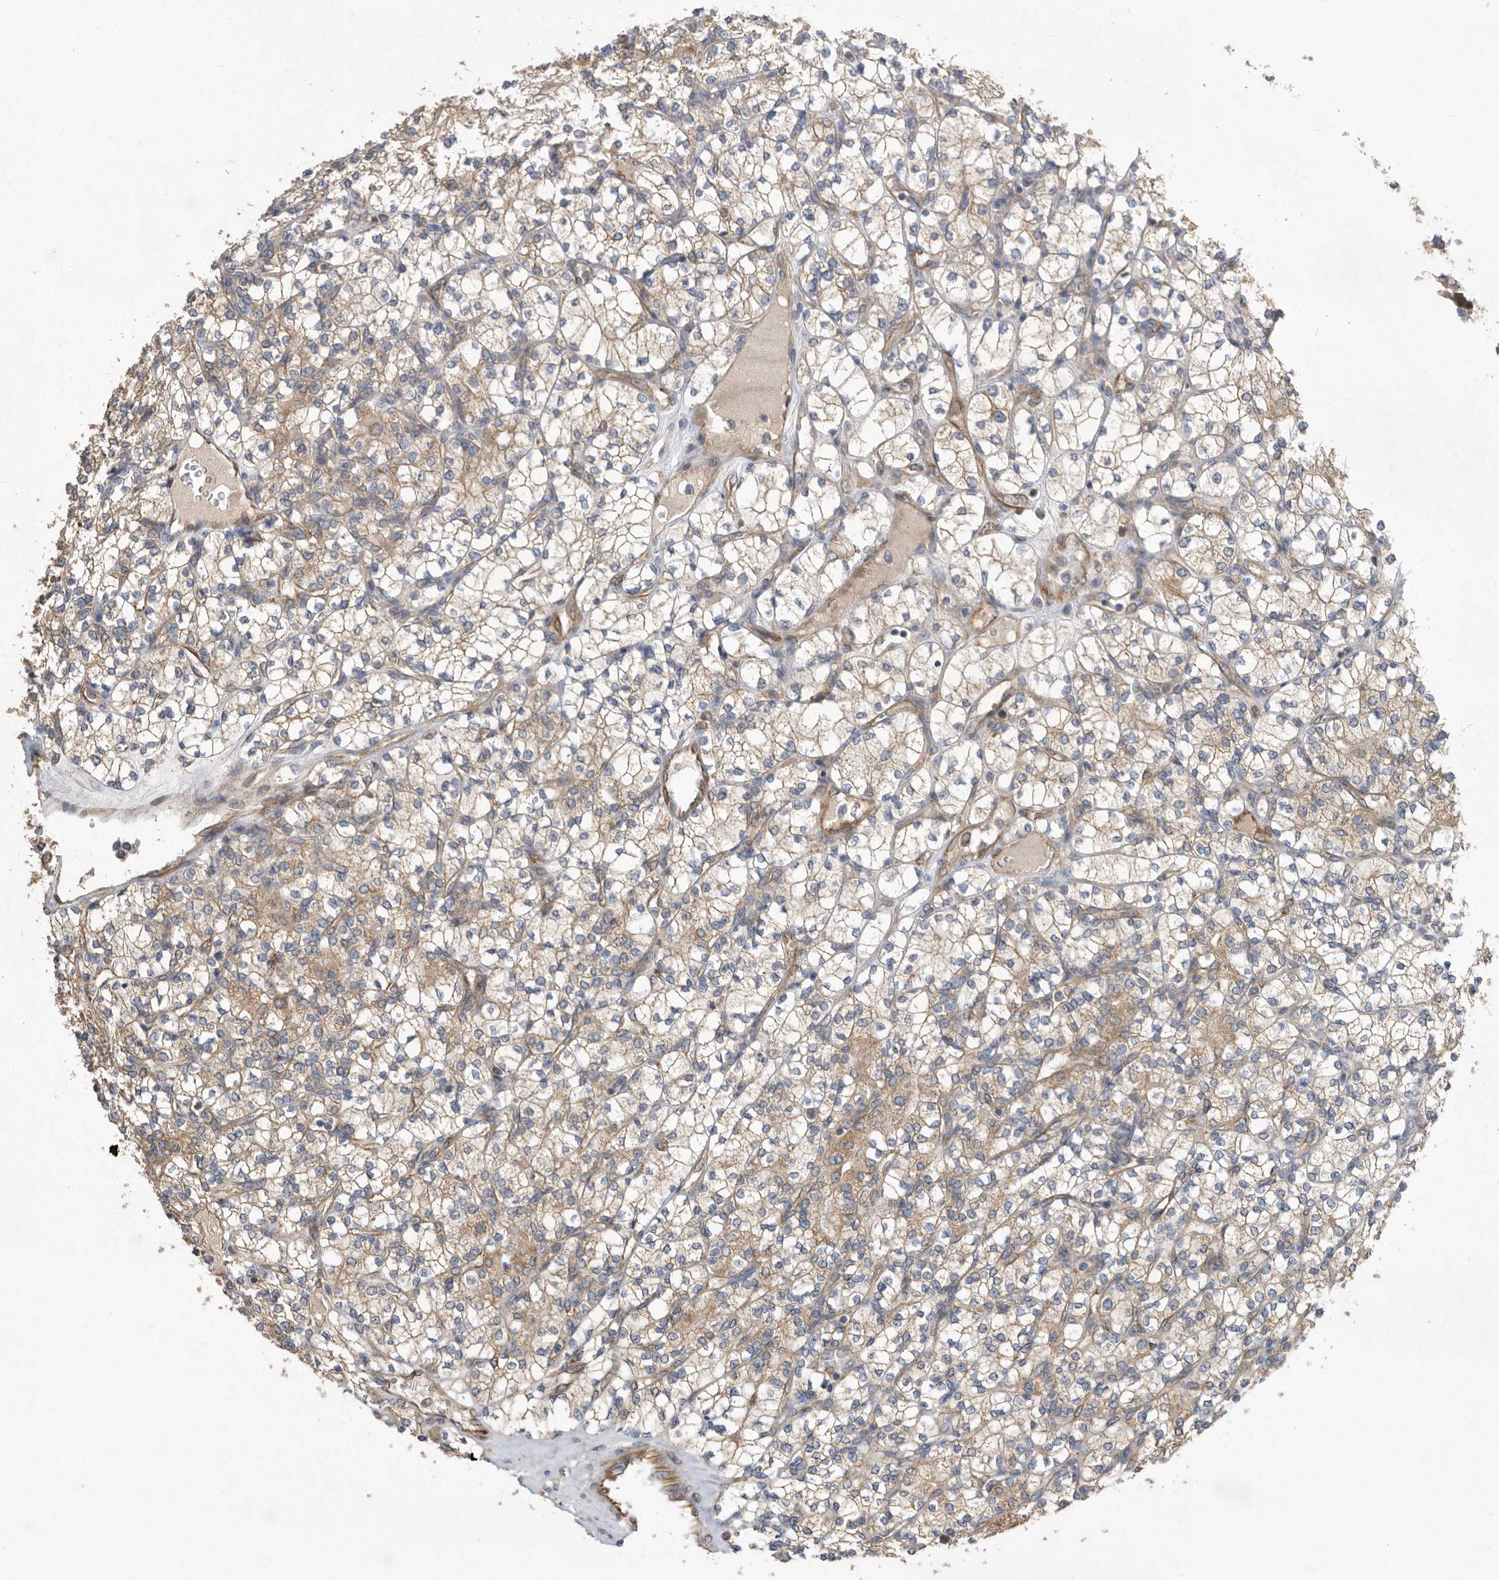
{"staining": {"intensity": "moderate", "quantity": ">75%", "location": "cytoplasmic/membranous"}, "tissue": "renal cancer", "cell_type": "Tumor cells", "image_type": "cancer", "snomed": [{"axis": "morphology", "description": "Adenocarcinoma, NOS"}, {"axis": "topography", "description": "Kidney"}], "caption": "A brown stain shows moderate cytoplasmic/membranous expression of a protein in human renal cancer (adenocarcinoma) tumor cells.", "gene": "PON2", "patient": {"sex": "male", "age": 77}}